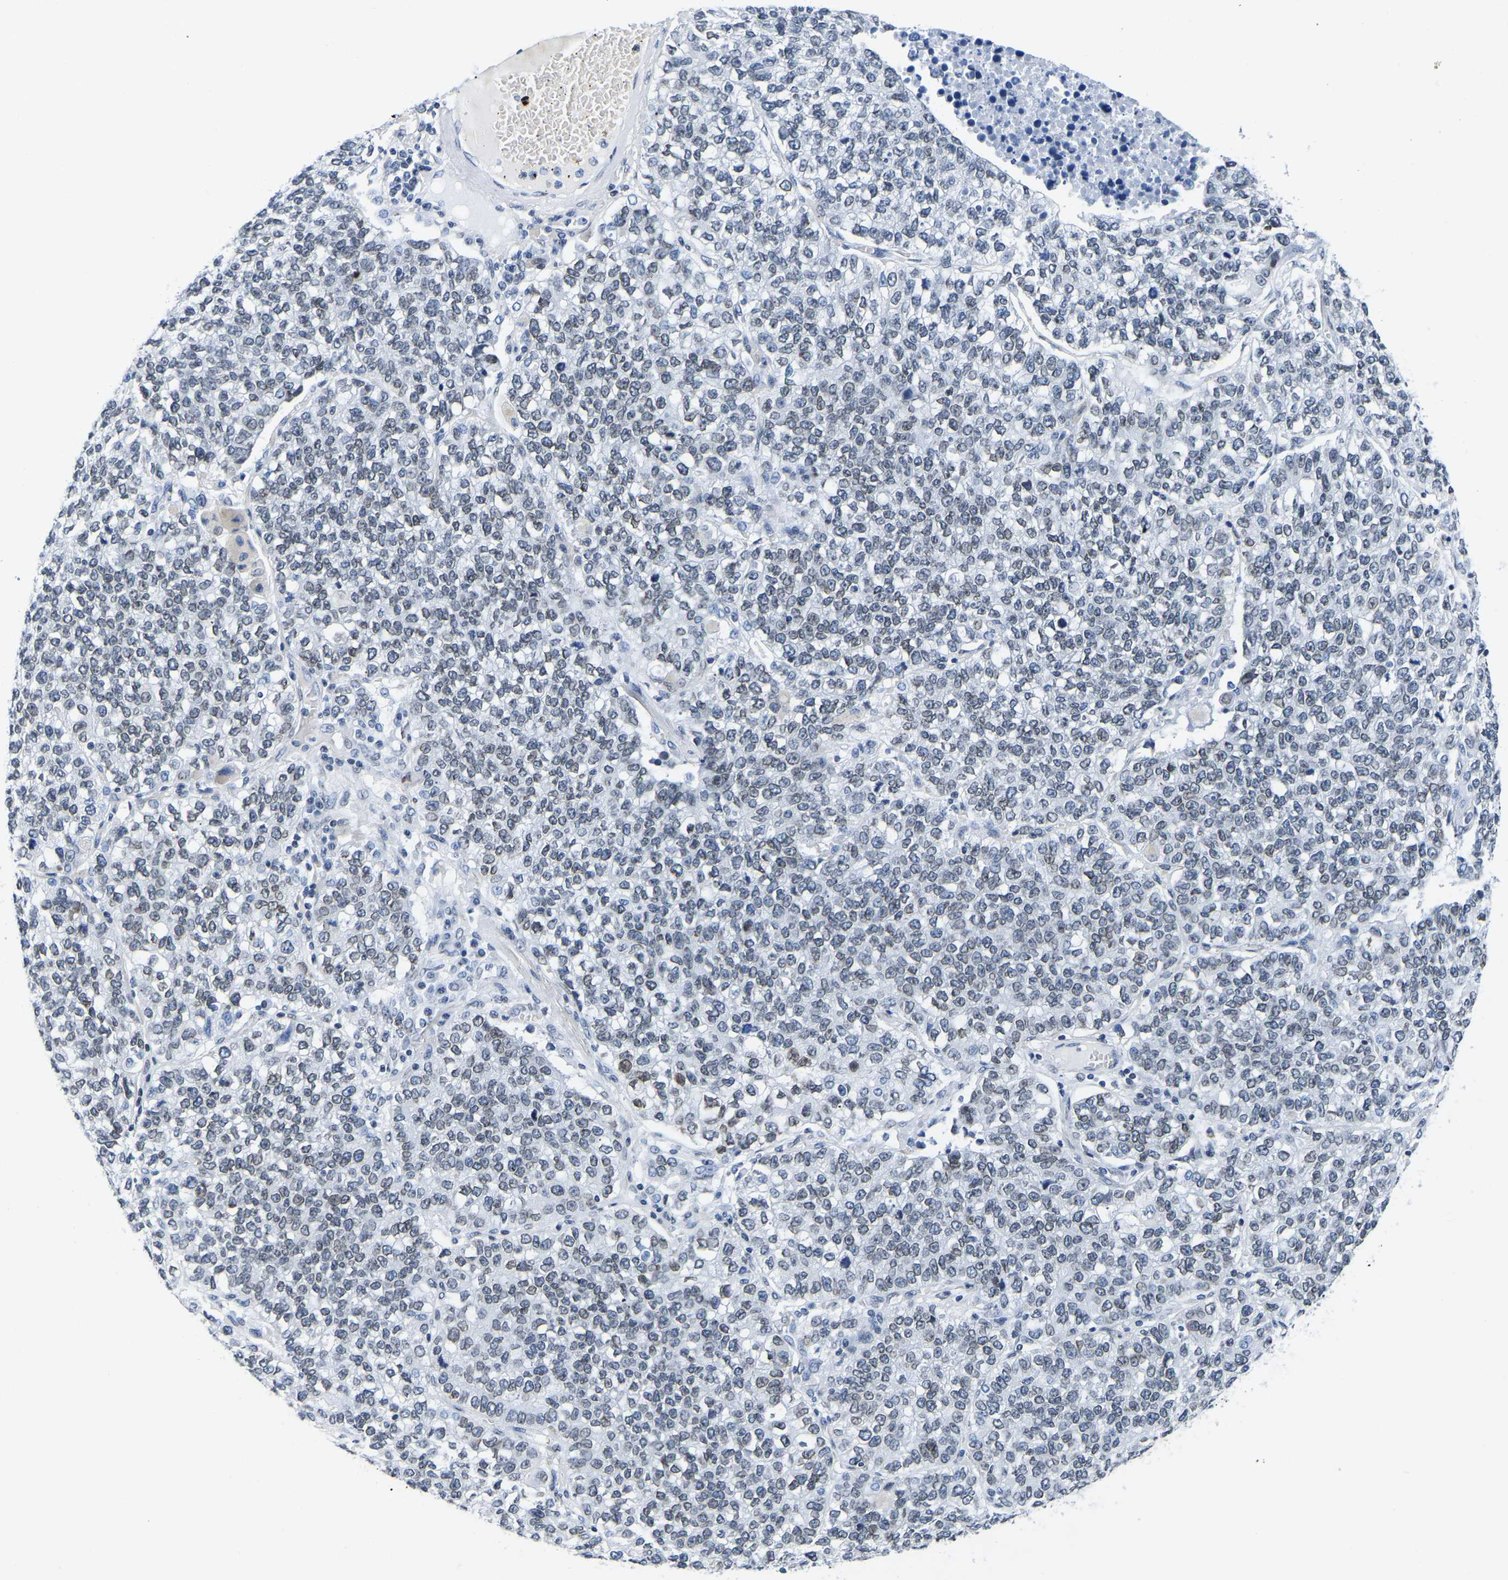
{"staining": {"intensity": "weak", "quantity": ">75%", "location": "cytoplasmic/membranous,nuclear"}, "tissue": "lung cancer", "cell_type": "Tumor cells", "image_type": "cancer", "snomed": [{"axis": "morphology", "description": "Adenocarcinoma, NOS"}, {"axis": "topography", "description": "Lung"}], "caption": "DAB immunohistochemical staining of adenocarcinoma (lung) demonstrates weak cytoplasmic/membranous and nuclear protein staining in approximately >75% of tumor cells.", "gene": "UPK3A", "patient": {"sex": "male", "age": 49}}